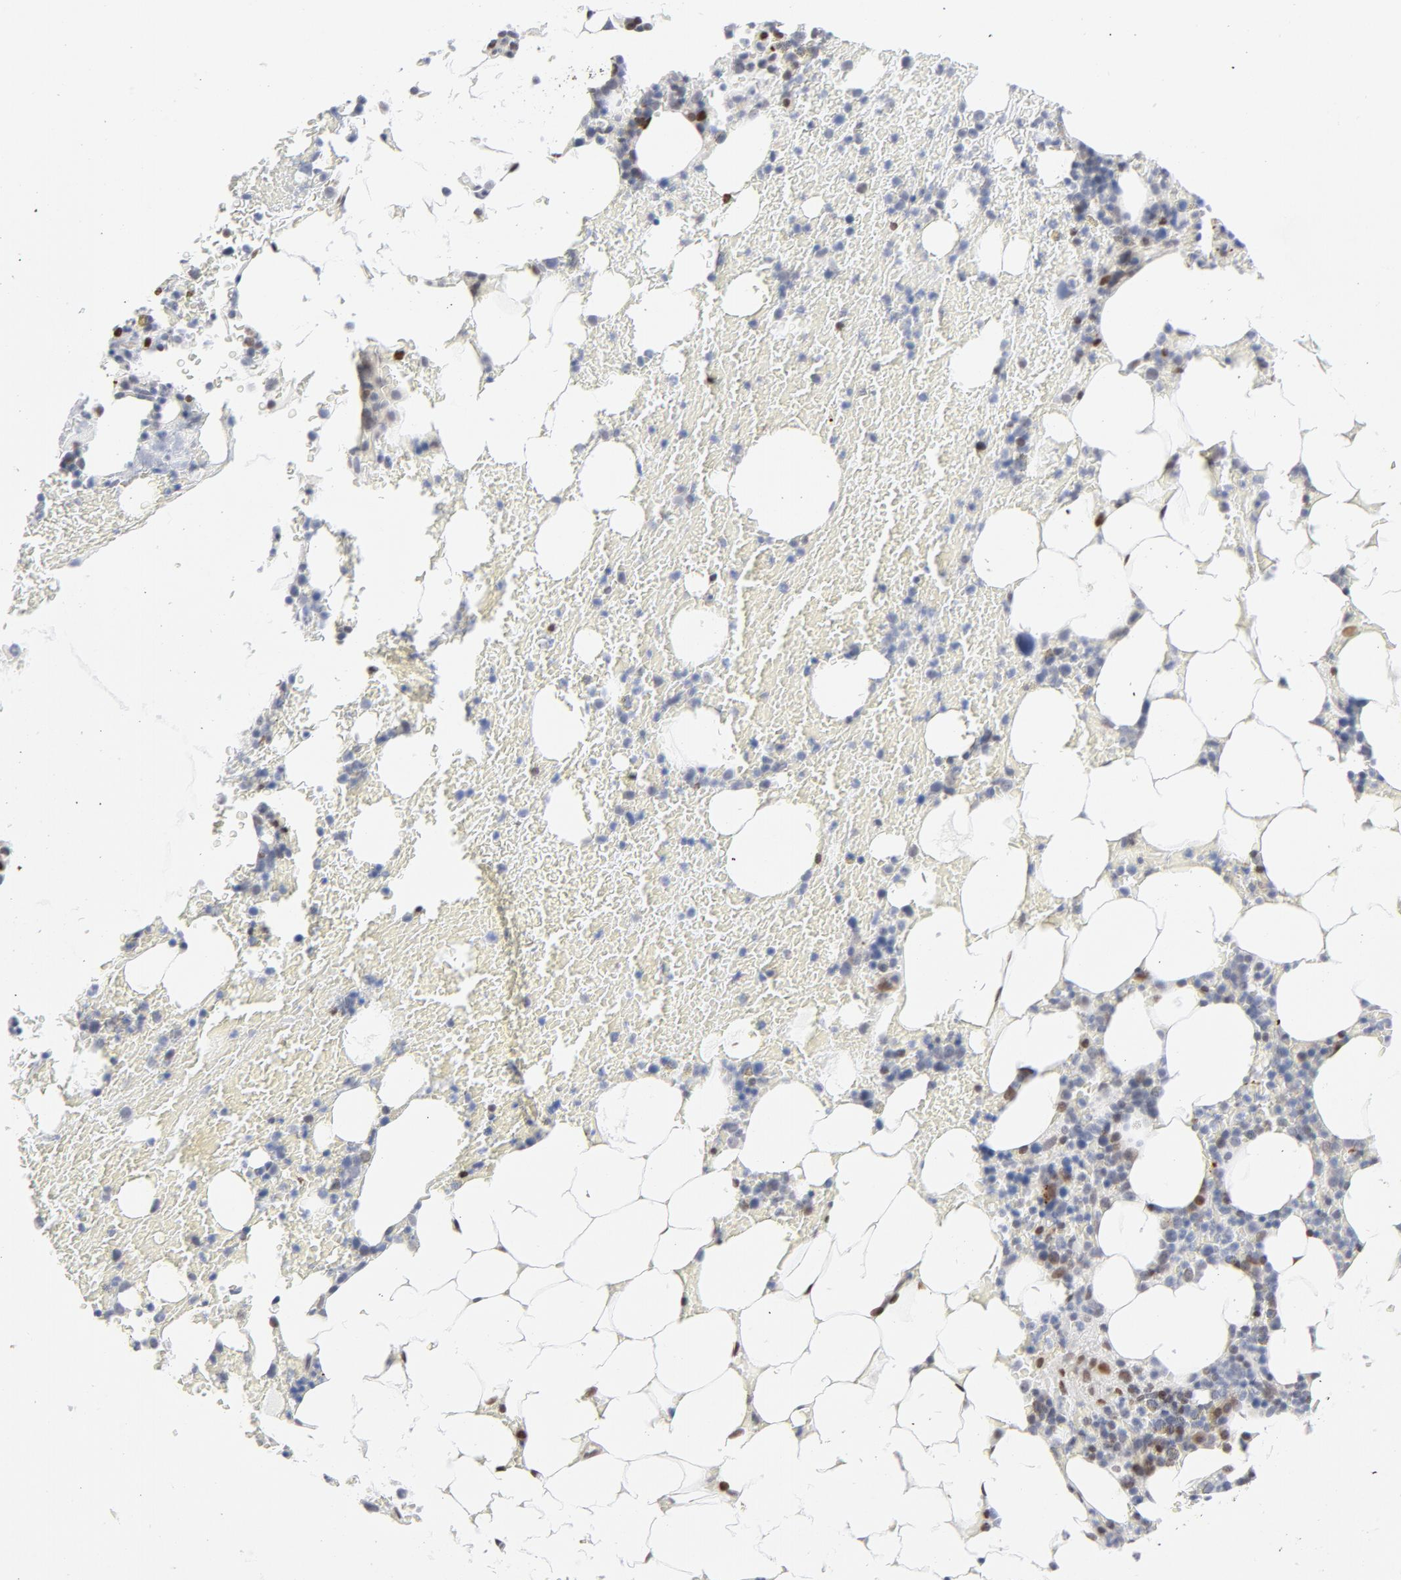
{"staining": {"intensity": "strong", "quantity": "<25%", "location": "cytoplasmic/membranous,nuclear"}, "tissue": "bone marrow", "cell_type": "Hematopoietic cells", "image_type": "normal", "snomed": [{"axis": "morphology", "description": "Normal tissue, NOS"}, {"axis": "topography", "description": "Bone marrow"}], "caption": "Protein expression analysis of unremarkable human bone marrow reveals strong cytoplasmic/membranous,nuclear staining in approximately <25% of hematopoietic cells.", "gene": "NFIC", "patient": {"sex": "female", "age": 73}}